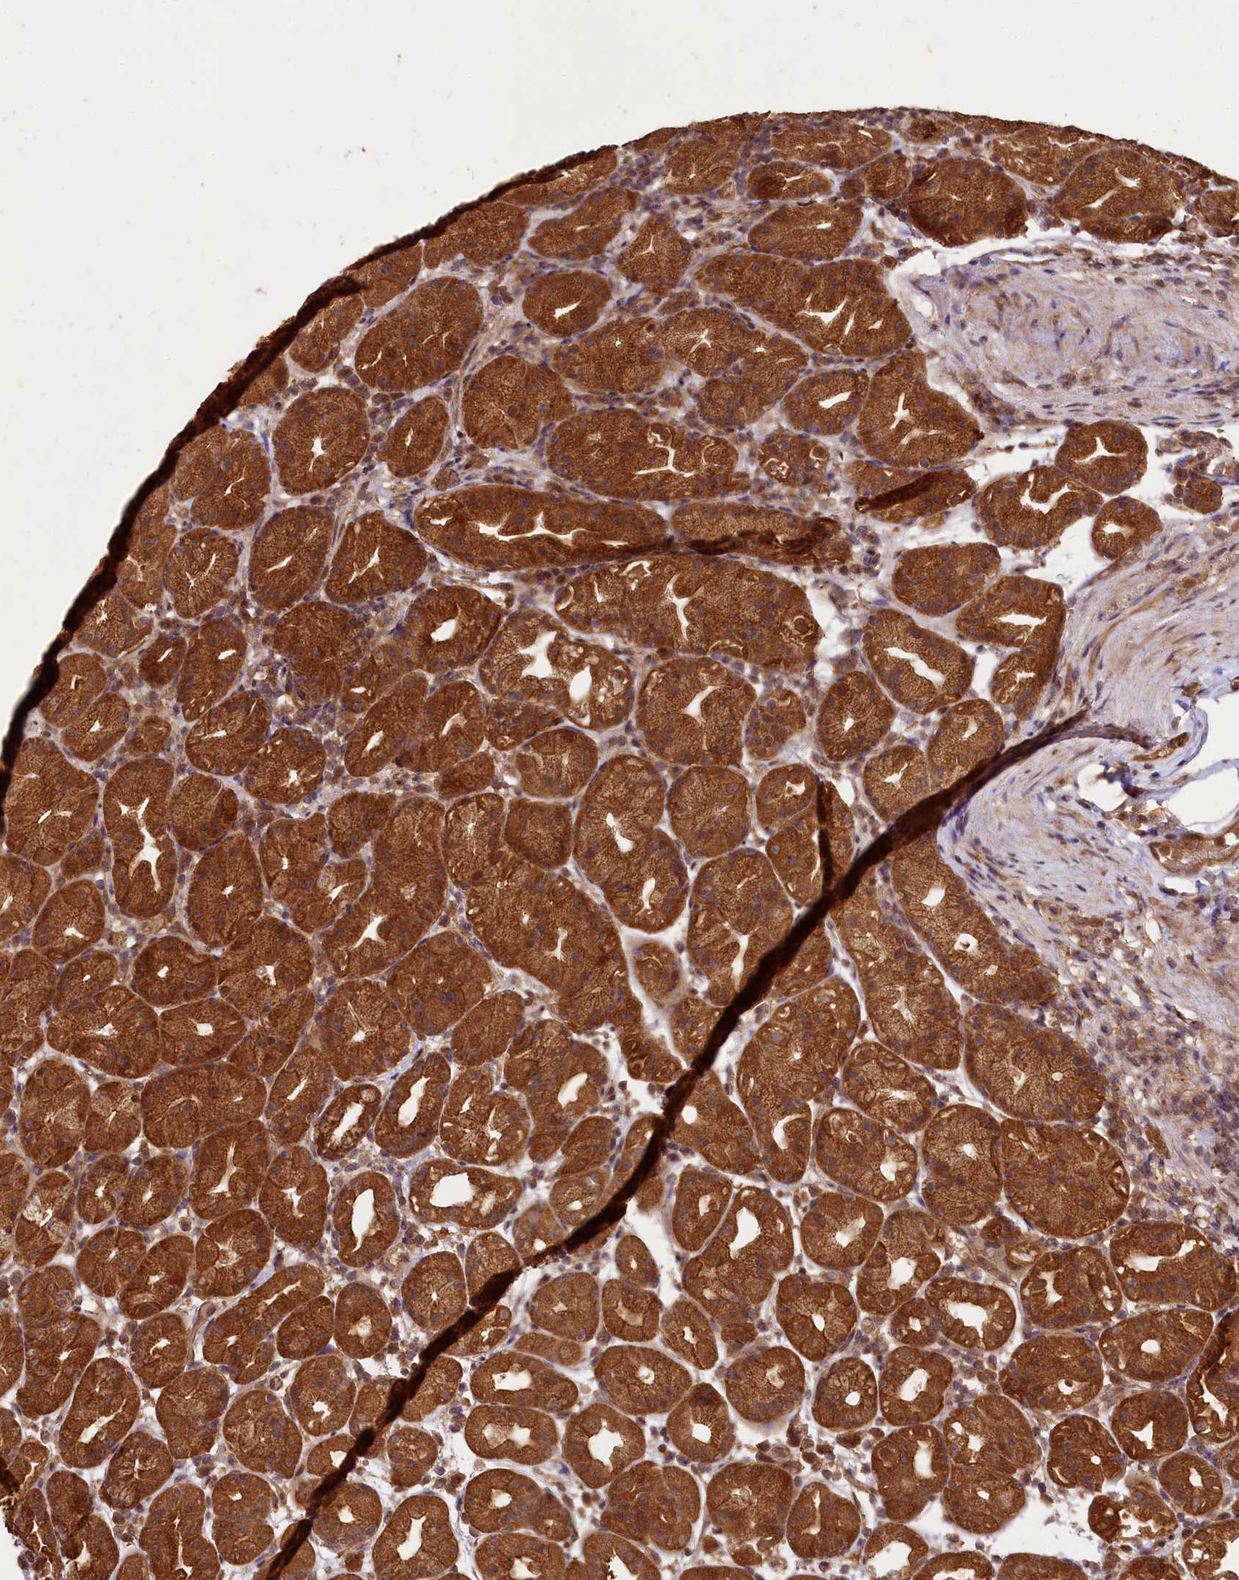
{"staining": {"intensity": "strong", "quantity": ">75%", "location": "cytoplasmic/membranous"}, "tissue": "stomach", "cell_type": "Glandular cells", "image_type": "normal", "snomed": [{"axis": "morphology", "description": "Normal tissue, NOS"}, {"axis": "topography", "description": "Stomach"}], "caption": "Glandular cells display high levels of strong cytoplasmic/membranous positivity in approximately >75% of cells in benign stomach. (Stains: DAB (3,3'-diaminobenzidine) in brown, nuclei in blue, Microscopy: brightfield microscopy at high magnification).", "gene": "VPS51", "patient": {"sex": "female", "age": 79}}